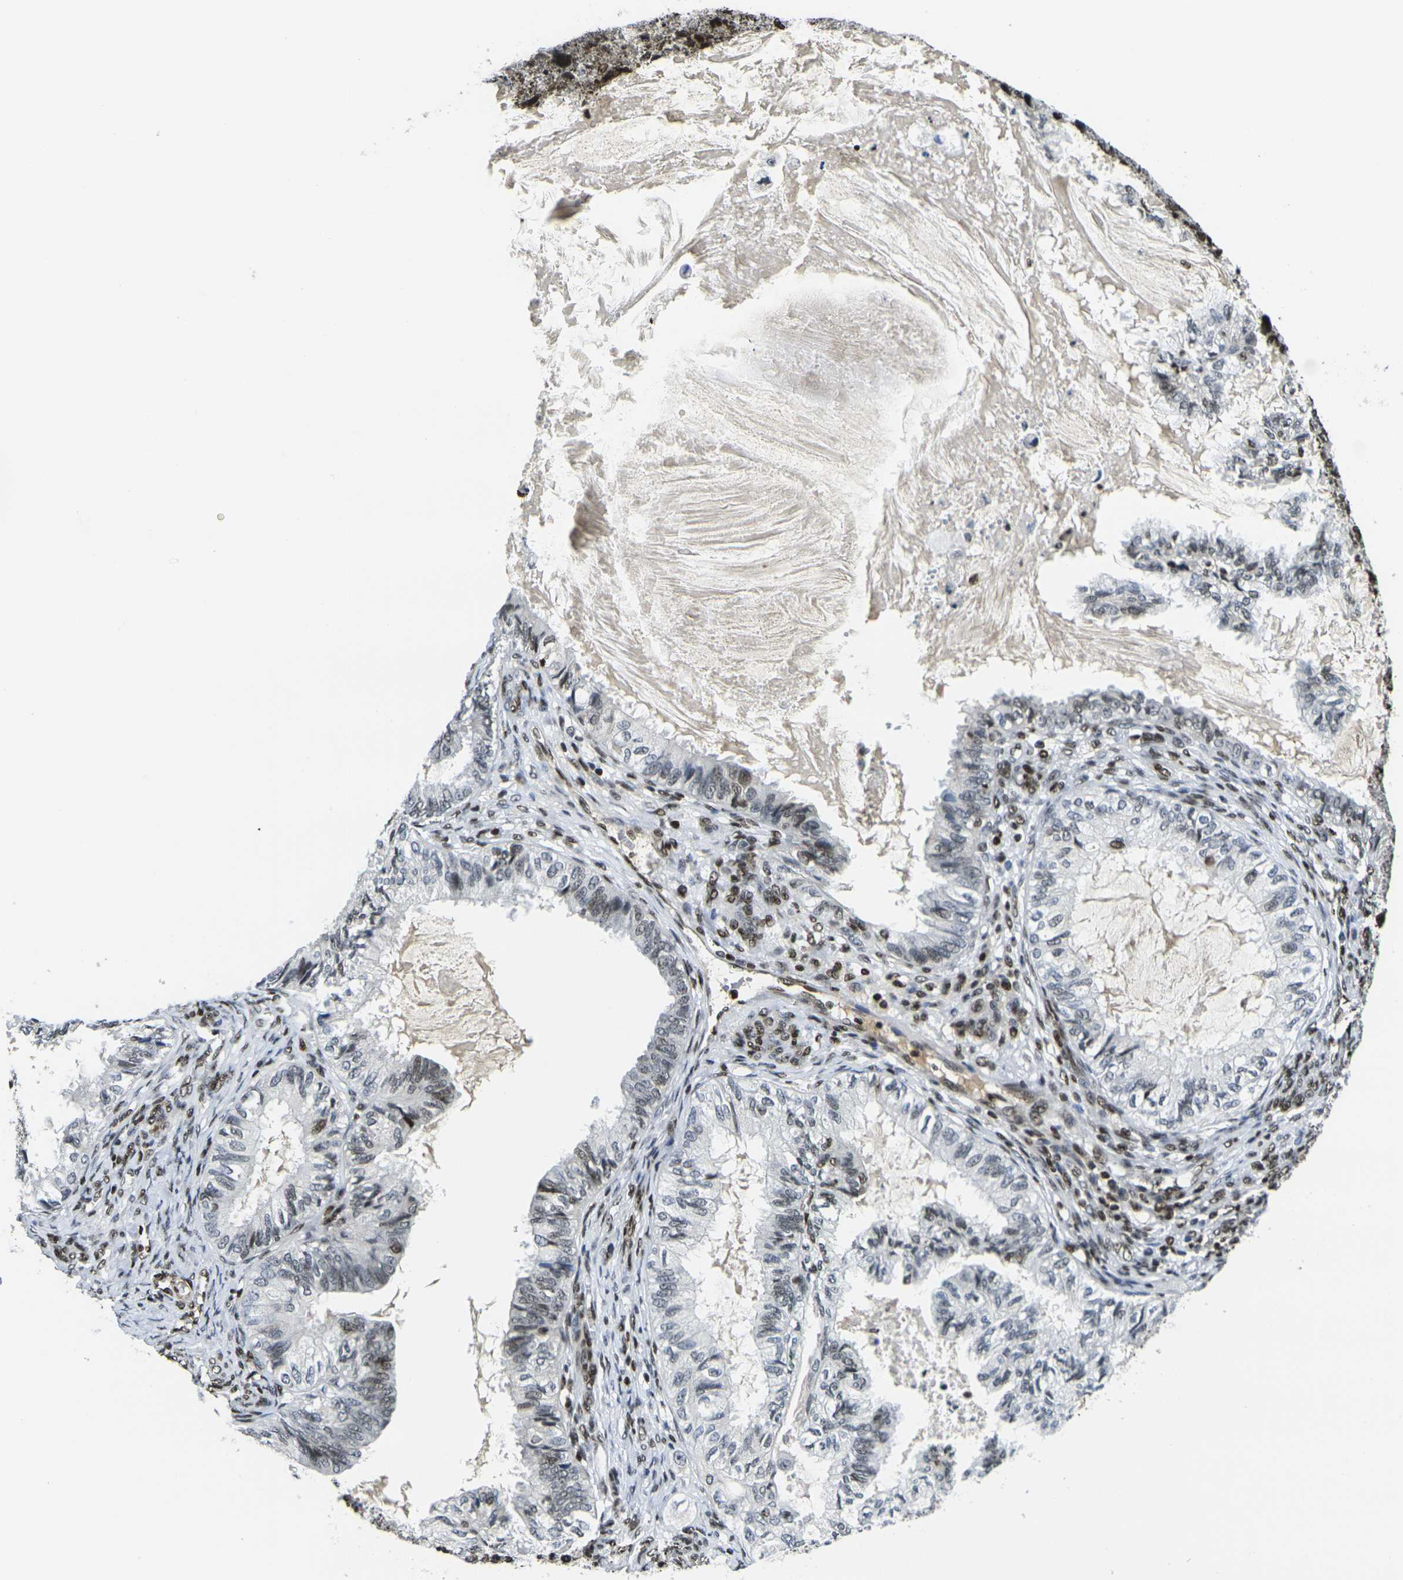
{"staining": {"intensity": "negative", "quantity": "none", "location": "none"}, "tissue": "cervical cancer", "cell_type": "Tumor cells", "image_type": "cancer", "snomed": [{"axis": "morphology", "description": "Normal tissue, NOS"}, {"axis": "morphology", "description": "Adenocarcinoma, NOS"}, {"axis": "topography", "description": "Cervix"}, {"axis": "topography", "description": "Endometrium"}], "caption": "Image shows no significant protein expression in tumor cells of adenocarcinoma (cervical).", "gene": "H1-10", "patient": {"sex": "female", "age": 86}}